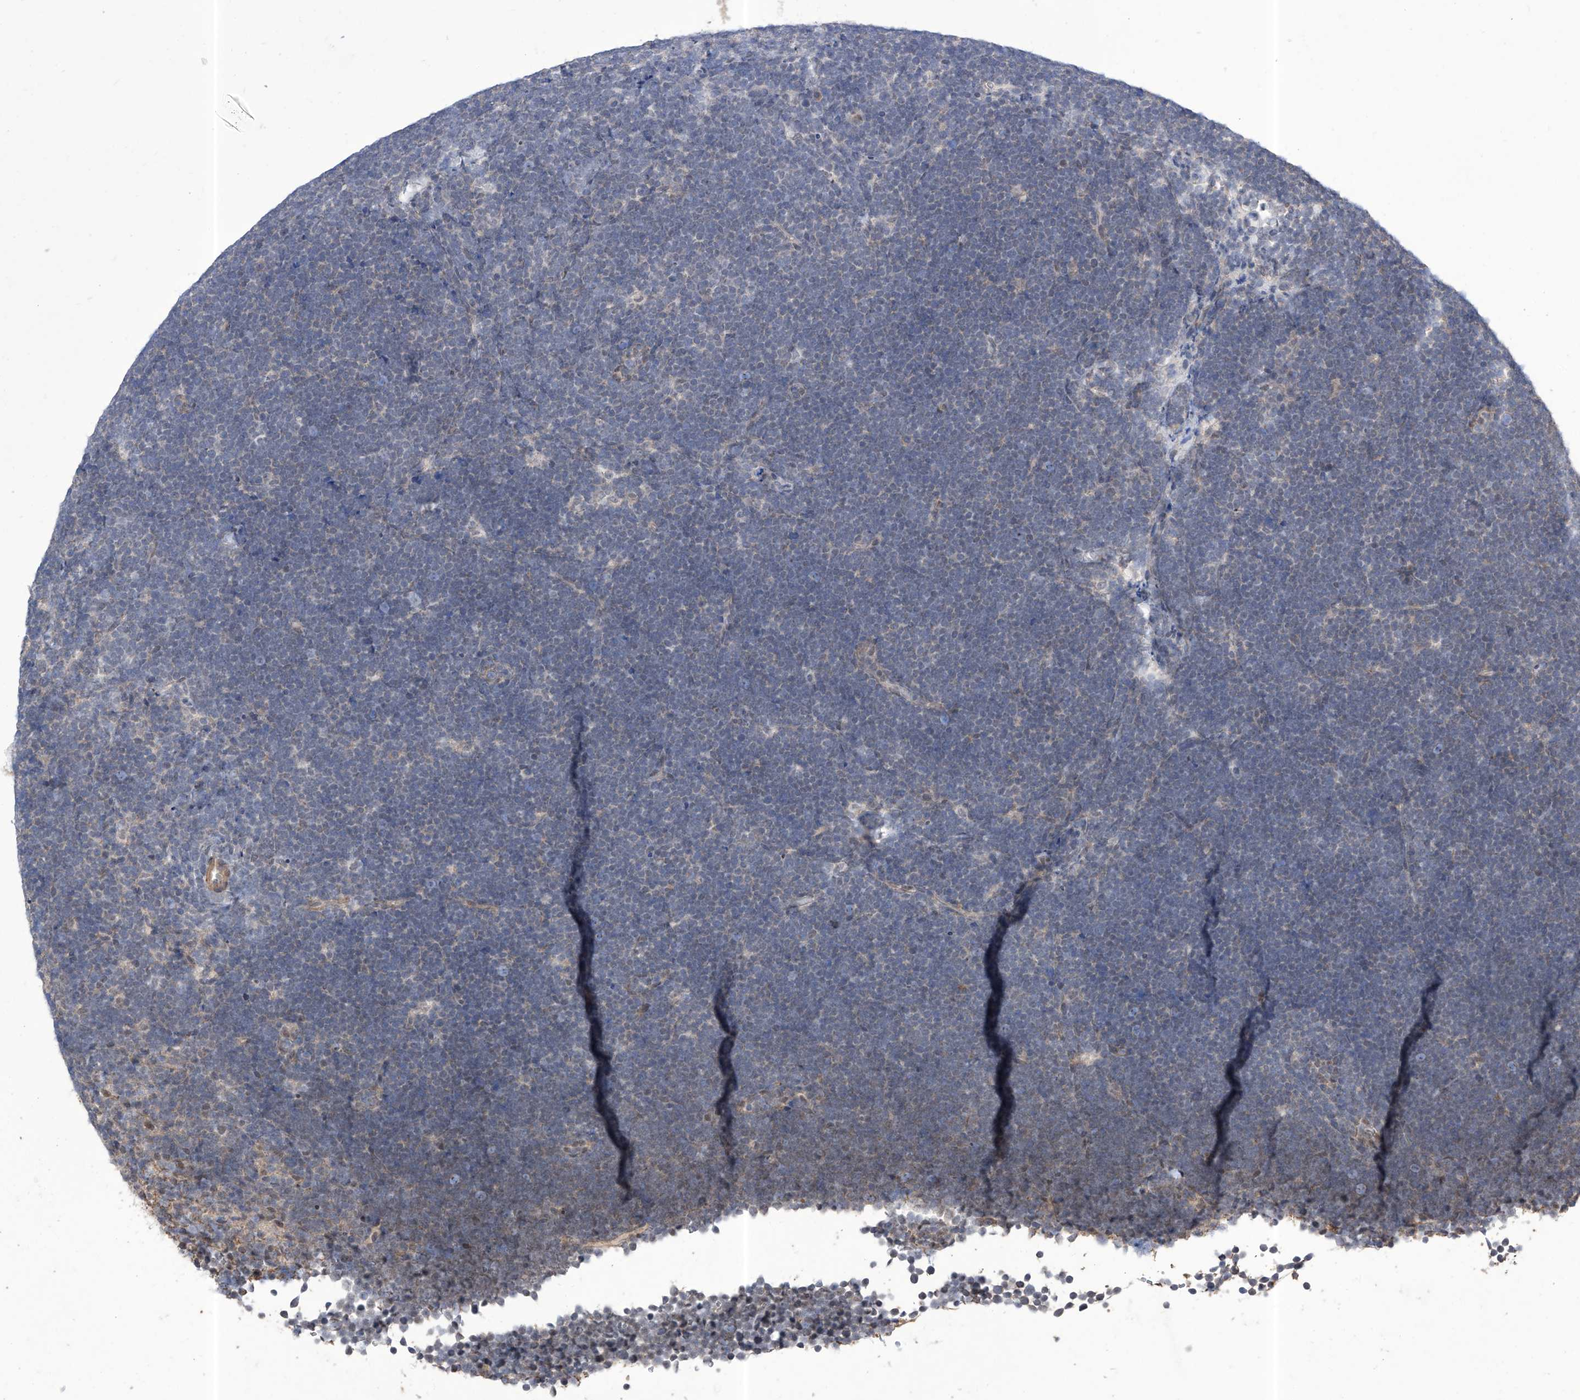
{"staining": {"intensity": "negative", "quantity": "none", "location": "none"}, "tissue": "lymphoma", "cell_type": "Tumor cells", "image_type": "cancer", "snomed": [{"axis": "morphology", "description": "Malignant lymphoma, non-Hodgkin's type, High grade"}, {"axis": "topography", "description": "Lymph node"}], "caption": "An IHC micrograph of lymphoma is shown. There is no staining in tumor cells of lymphoma.", "gene": "KIFC2", "patient": {"sex": "male", "age": 13}}